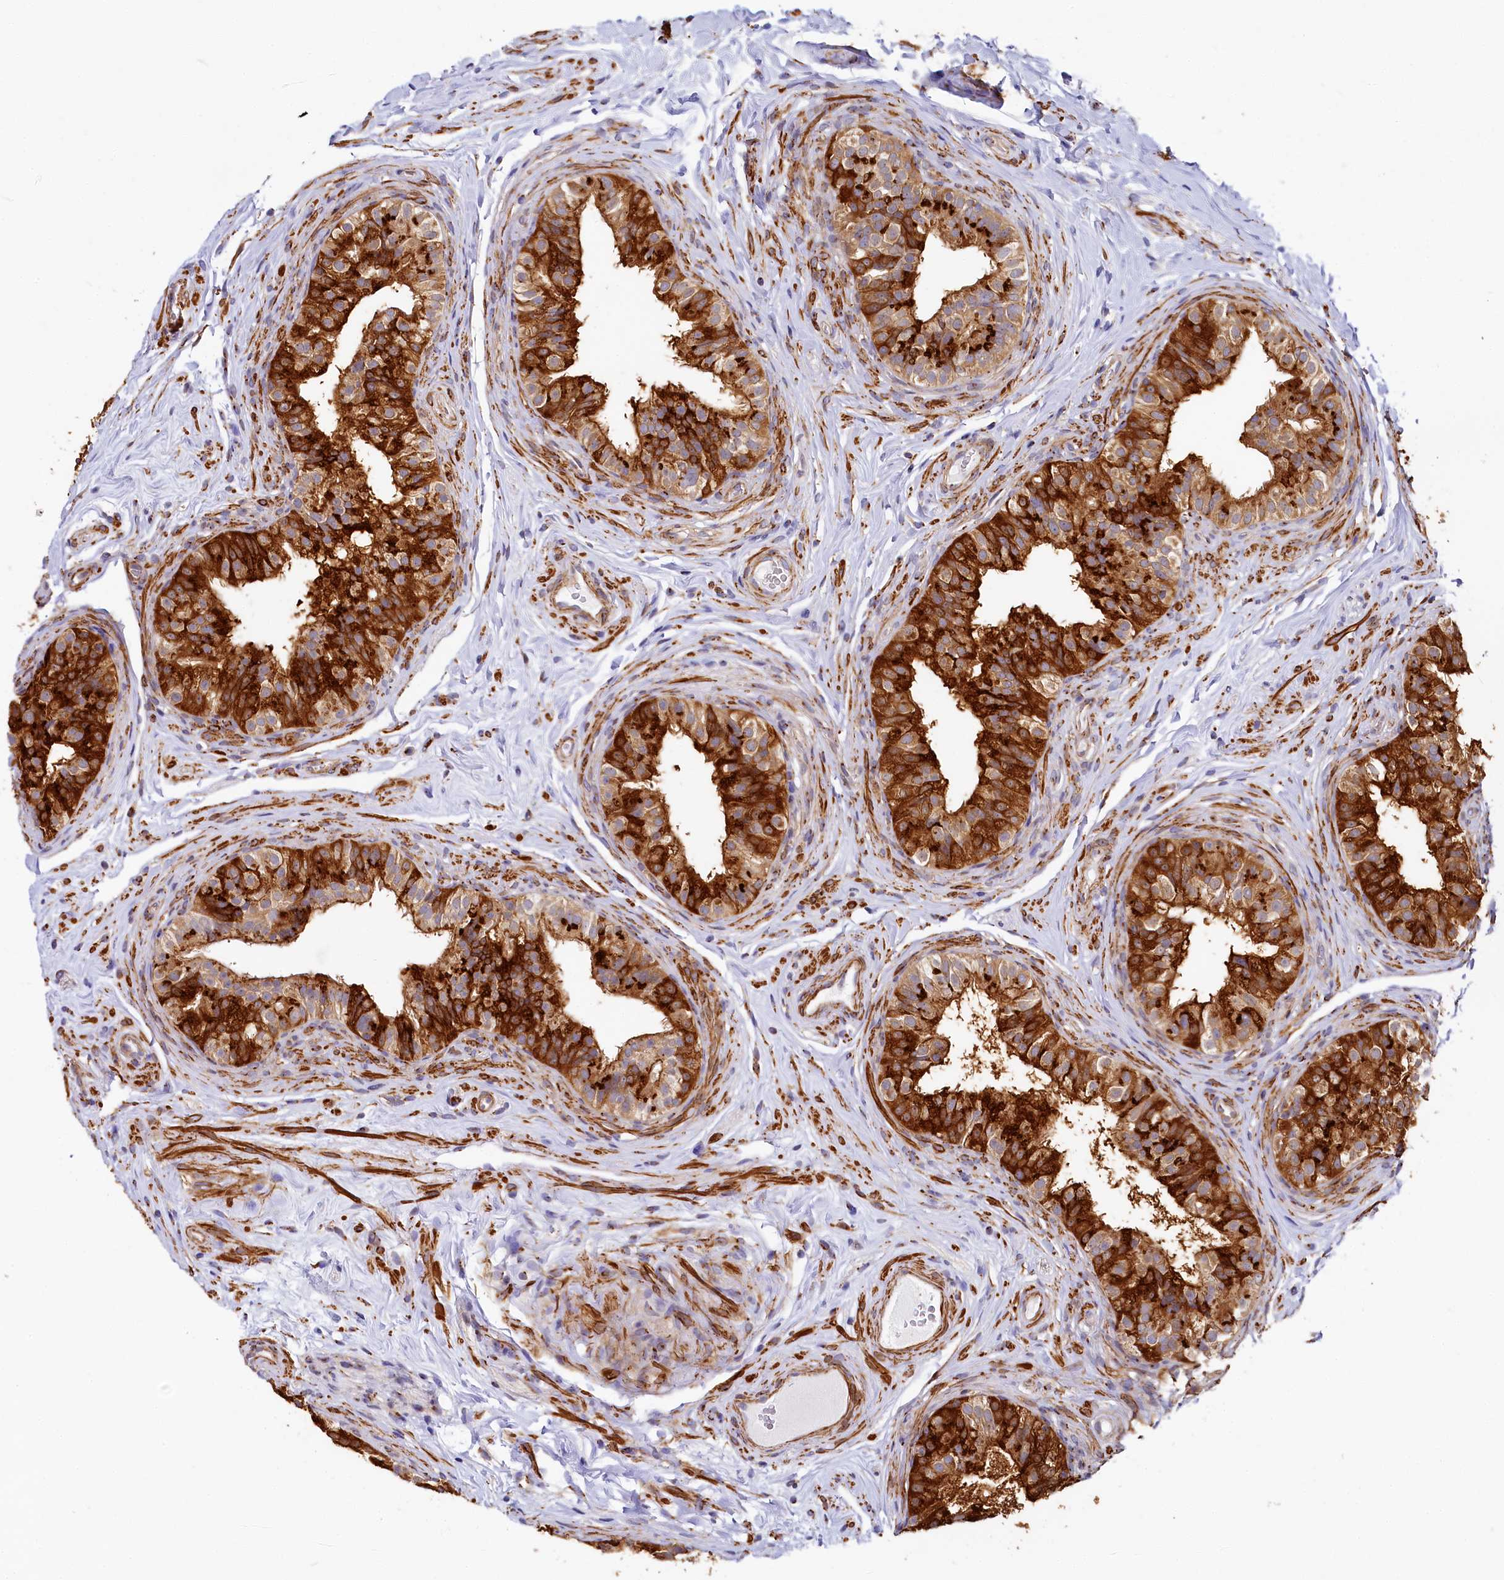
{"staining": {"intensity": "strong", "quantity": ">75%", "location": "cytoplasmic/membranous"}, "tissue": "epididymis", "cell_type": "Glandular cells", "image_type": "normal", "snomed": [{"axis": "morphology", "description": "Normal tissue, NOS"}, {"axis": "topography", "description": "Epididymis"}], "caption": "Immunohistochemistry (IHC) image of unremarkable epididymis: epididymis stained using immunohistochemistry (IHC) demonstrates high levels of strong protein expression localized specifically in the cytoplasmic/membranous of glandular cells, appearing as a cytoplasmic/membranous brown color.", "gene": "BET1L", "patient": {"sex": "male", "age": 49}}